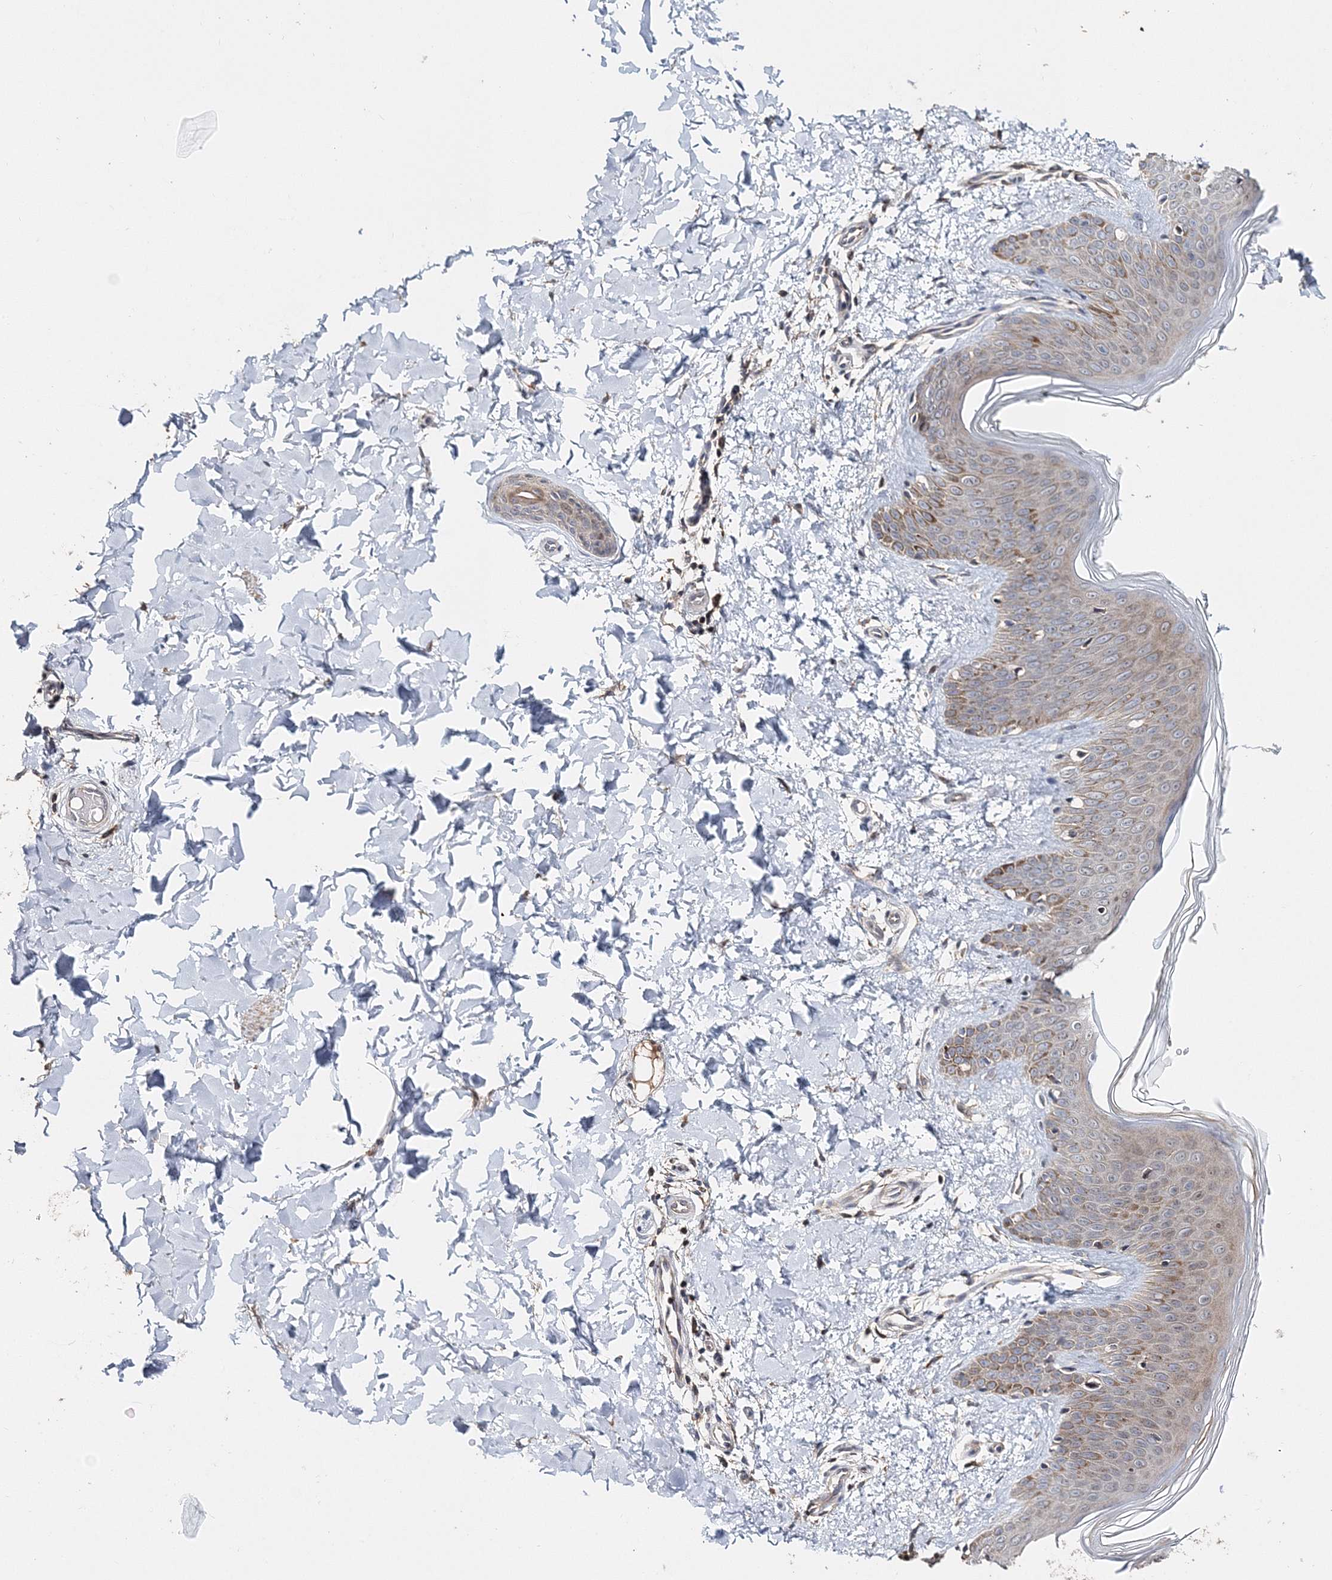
{"staining": {"intensity": "weak", "quantity": "25%-75%", "location": "cytoplasmic/membranous"}, "tissue": "skin", "cell_type": "Fibroblasts", "image_type": "normal", "snomed": [{"axis": "morphology", "description": "Normal tissue, NOS"}, {"axis": "topography", "description": "Skin"}], "caption": "This histopathology image demonstrates immunohistochemistry (IHC) staining of benign skin, with low weak cytoplasmic/membranous expression in about 25%-75% of fibroblasts.", "gene": "GJB5", "patient": {"sex": "male", "age": 36}}